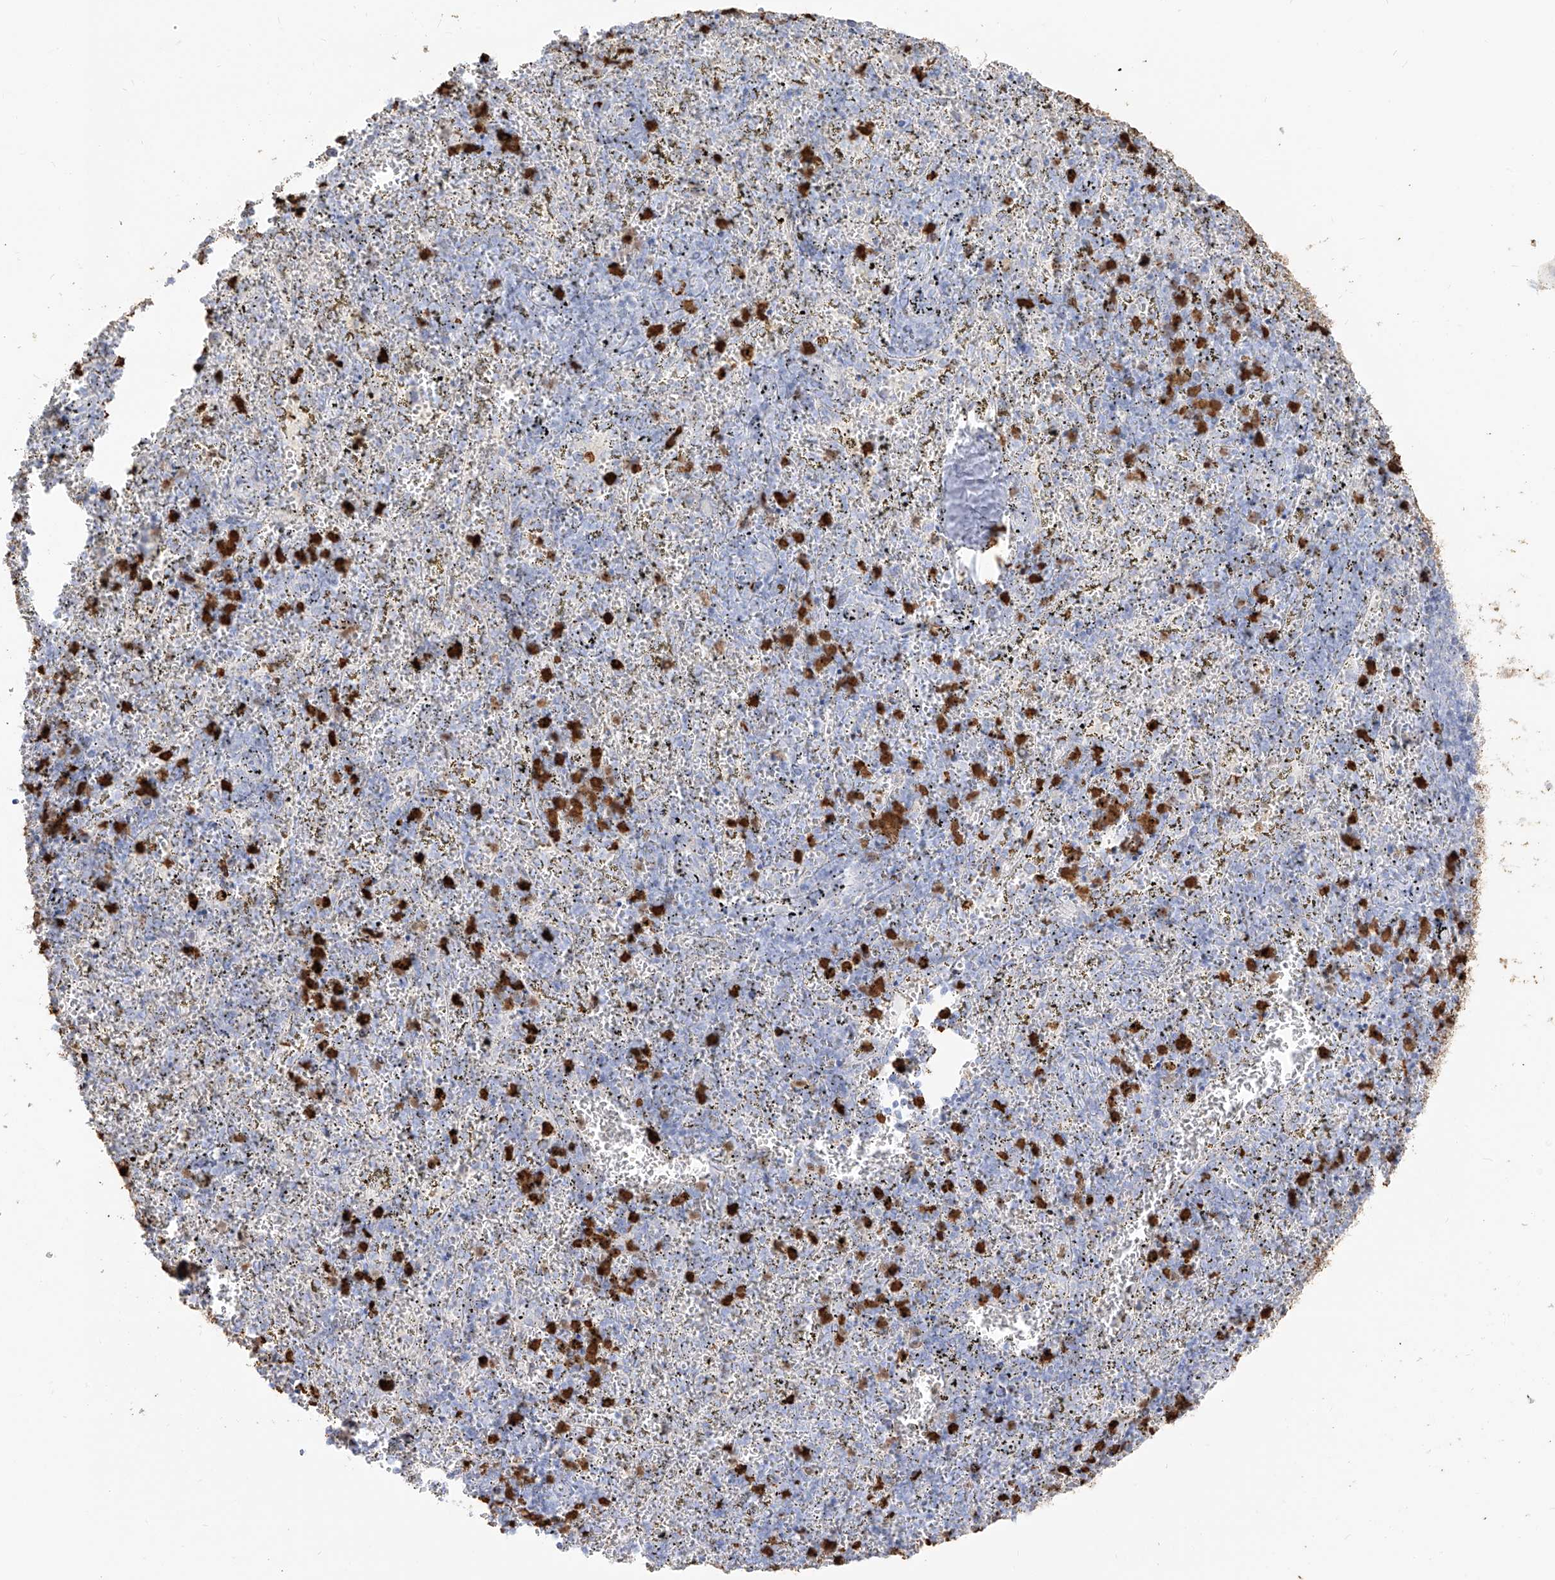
{"staining": {"intensity": "strong", "quantity": "25%-75%", "location": "cytoplasmic/membranous"}, "tissue": "spleen", "cell_type": "Cells in red pulp", "image_type": "normal", "snomed": [{"axis": "morphology", "description": "Normal tissue, NOS"}, {"axis": "topography", "description": "Spleen"}], "caption": "Approximately 25%-75% of cells in red pulp in normal spleen display strong cytoplasmic/membranous protein positivity as visualized by brown immunohistochemical staining.", "gene": "ZNF227", "patient": {"sex": "male", "age": 11}}